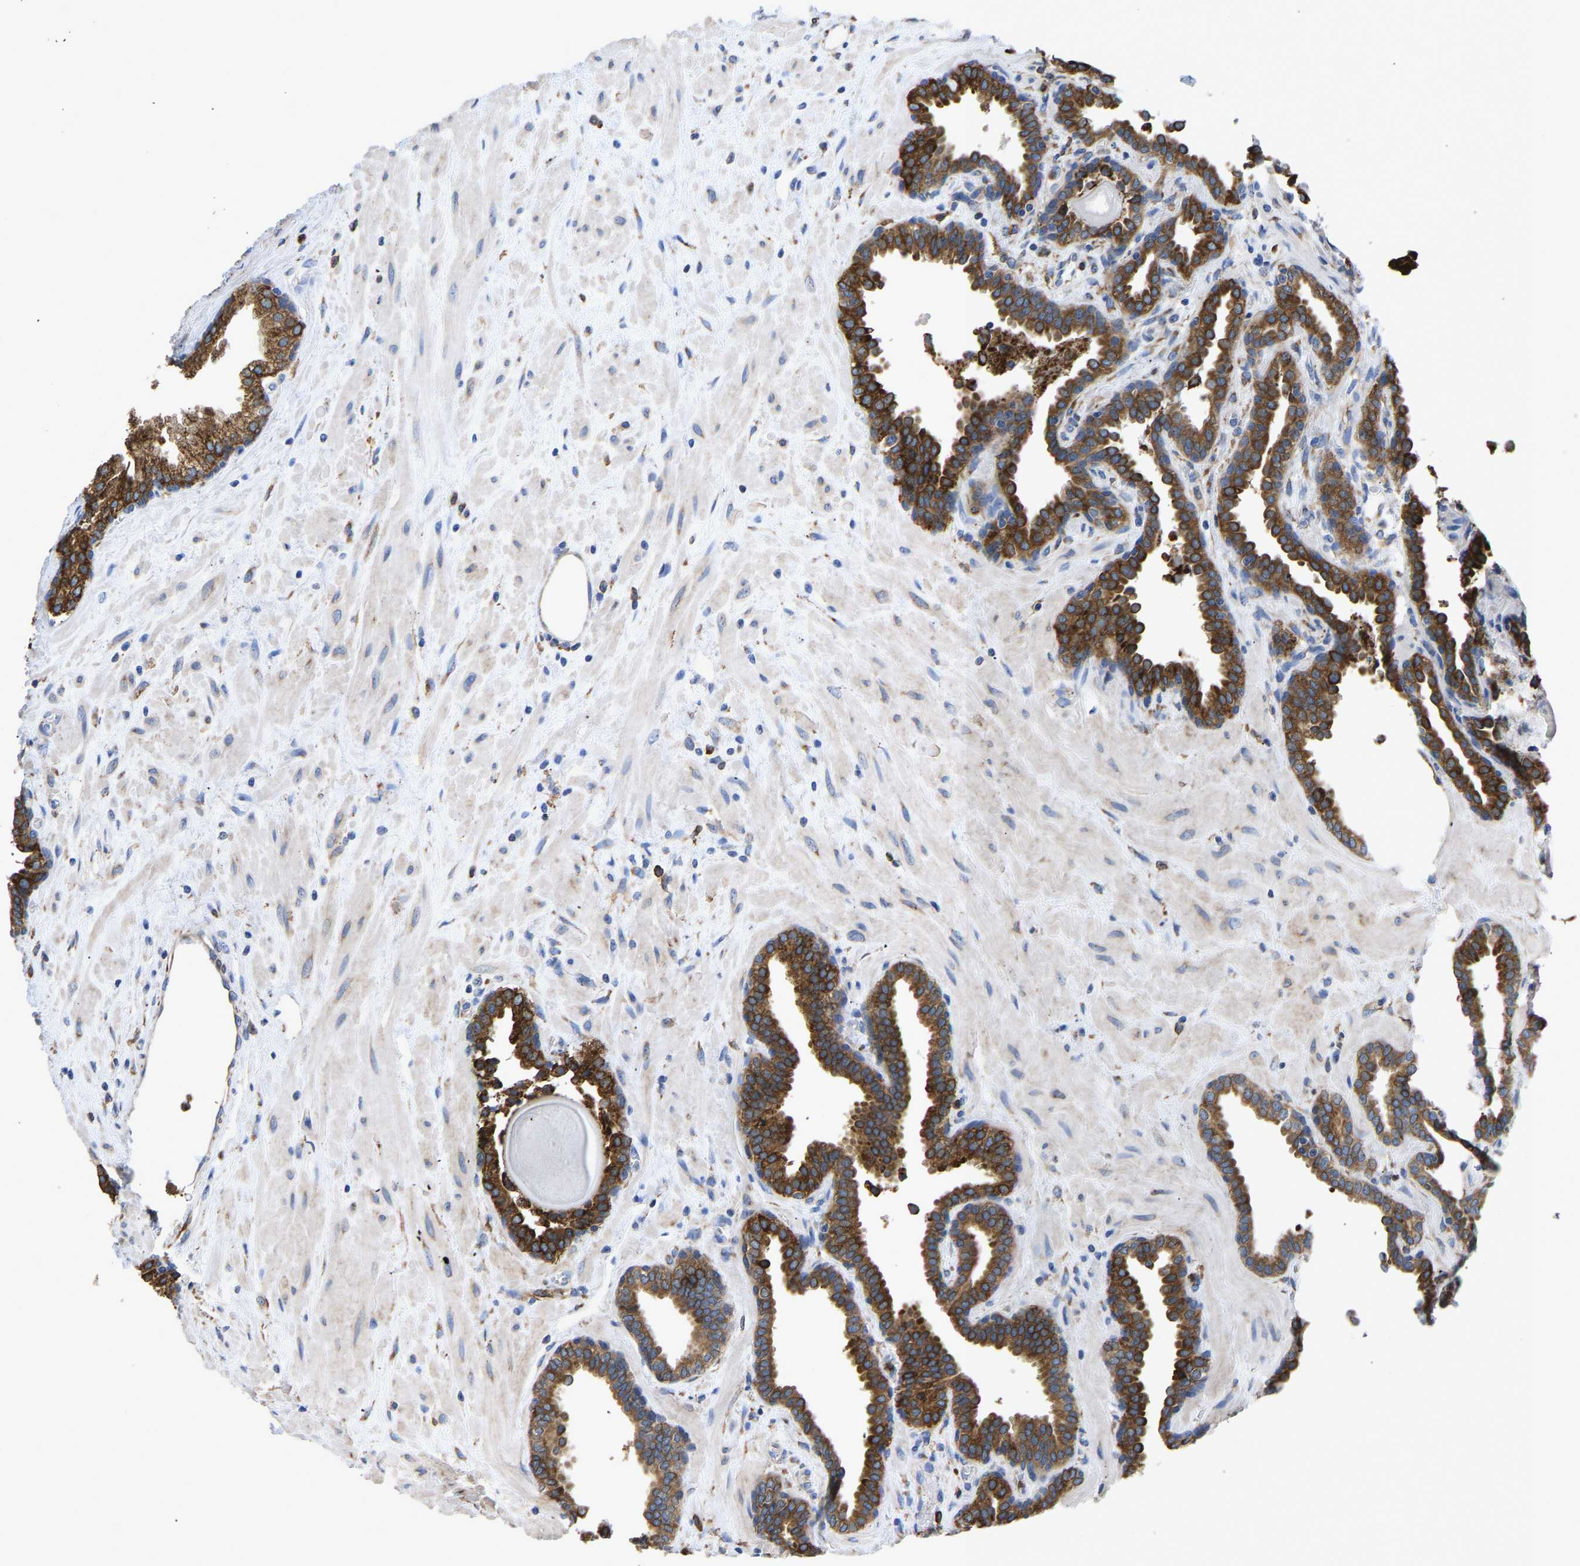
{"staining": {"intensity": "strong", "quantity": ">75%", "location": "cytoplasmic/membranous"}, "tissue": "prostate", "cell_type": "Glandular cells", "image_type": "normal", "snomed": [{"axis": "morphology", "description": "Normal tissue, NOS"}, {"axis": "topography", "description": "Prostate"}], "caption": "The photomicrograph shows staining of normal prostate, revealing strong cytoplasmic/membranous protein expression (brown color) within glandular cells. (IHC, brightfield microscopy, high magnification).", "gene": "P4HB", "patient": {"sex": "male", "age": 51}}